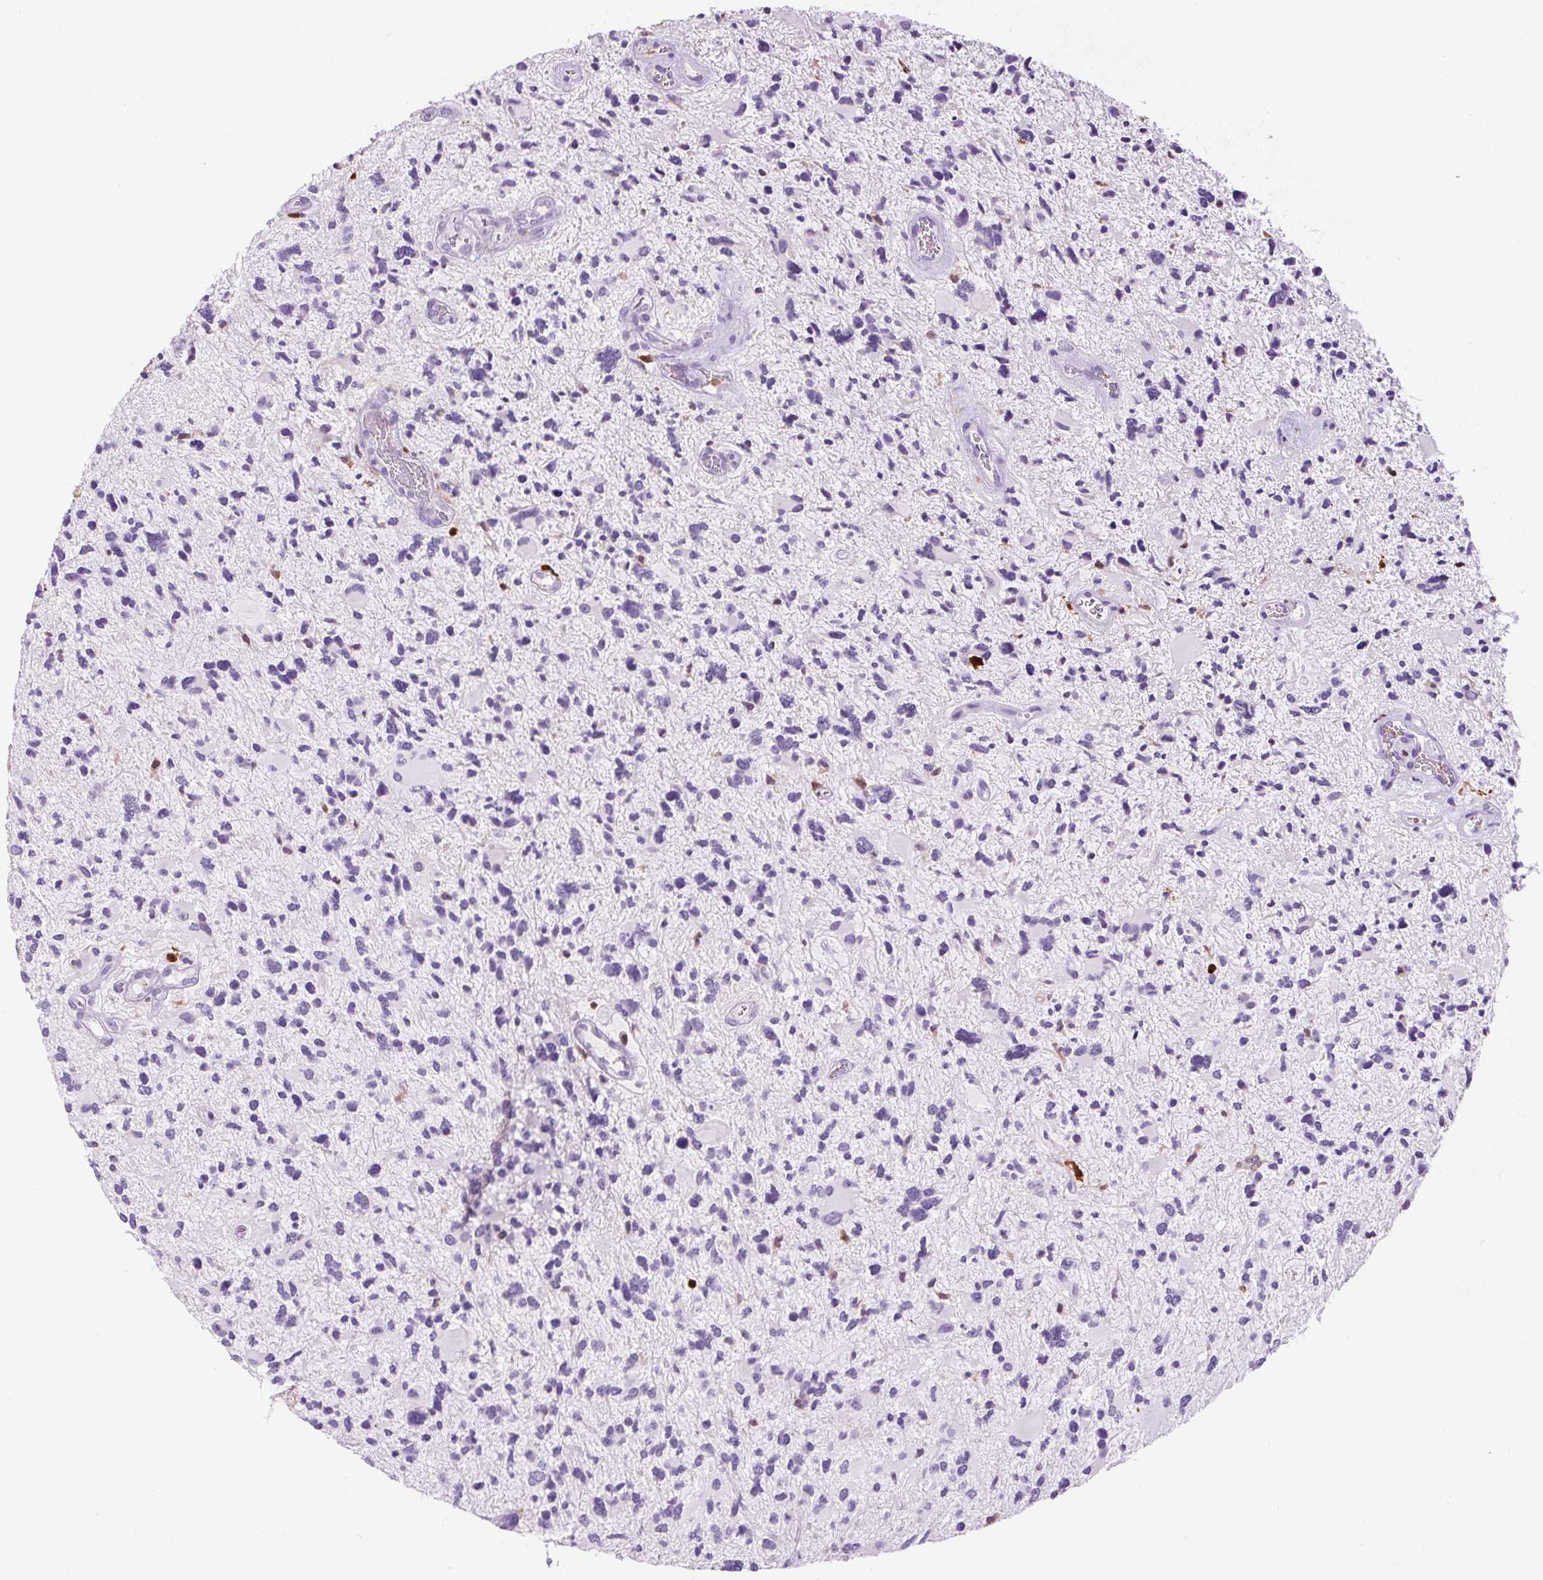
{"staining": {"intensity": "negative", "quantity": "none", "location": "none"}, "tissue": "glioma", "cell_type": "Tumor cells", "image_type": "cancer", "snomed": [{"axis": "morphology", "description": "Glioma, malignant, High grade"}, {"axis": "topography", "description": "Brain"}], "caption": "IHC image of glioma stained for a protein (brown), which displays no expression in tumor cells.", "gene": "S100A4", "patient": {"sex": "female", "age": 11}}